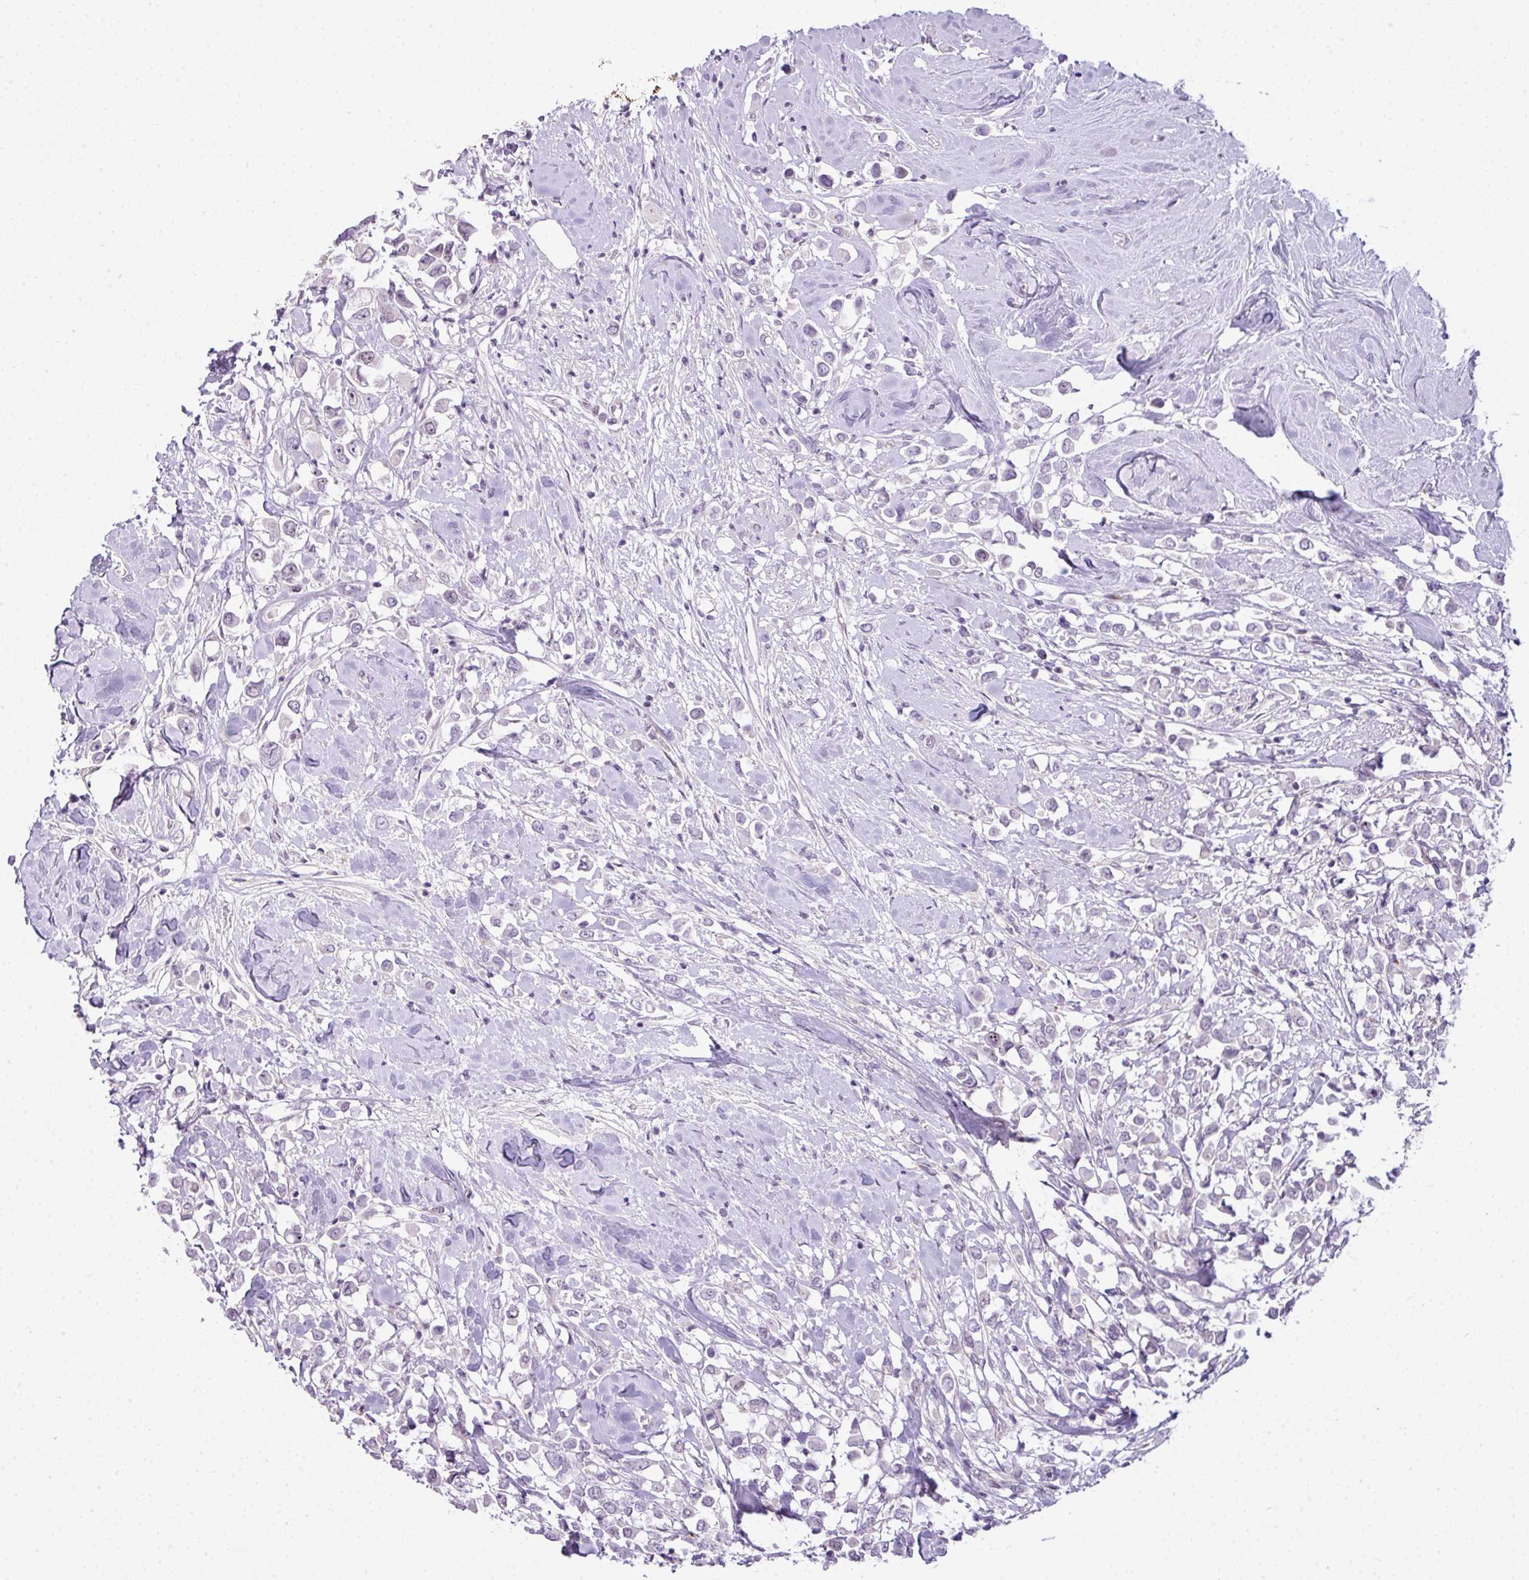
{"staining": {"intensity": "negative", "quantity": "none", "location": "none"}, "tissue": "breast cancer", "cell_type": "Tumor cells", "image_type": "cancer", "snomed": [{"axis": "morphology", "description": "Duct carcinoma"}, {"axis": "topography", "description": "Breast"}], "caption": "Breast infiltrating ductal carcinoma was stained to show a protein in brown. There is no significant staining in tumor cells.", "gene": "ZNF688", "patient": {"sex": "female", "age": 61}}